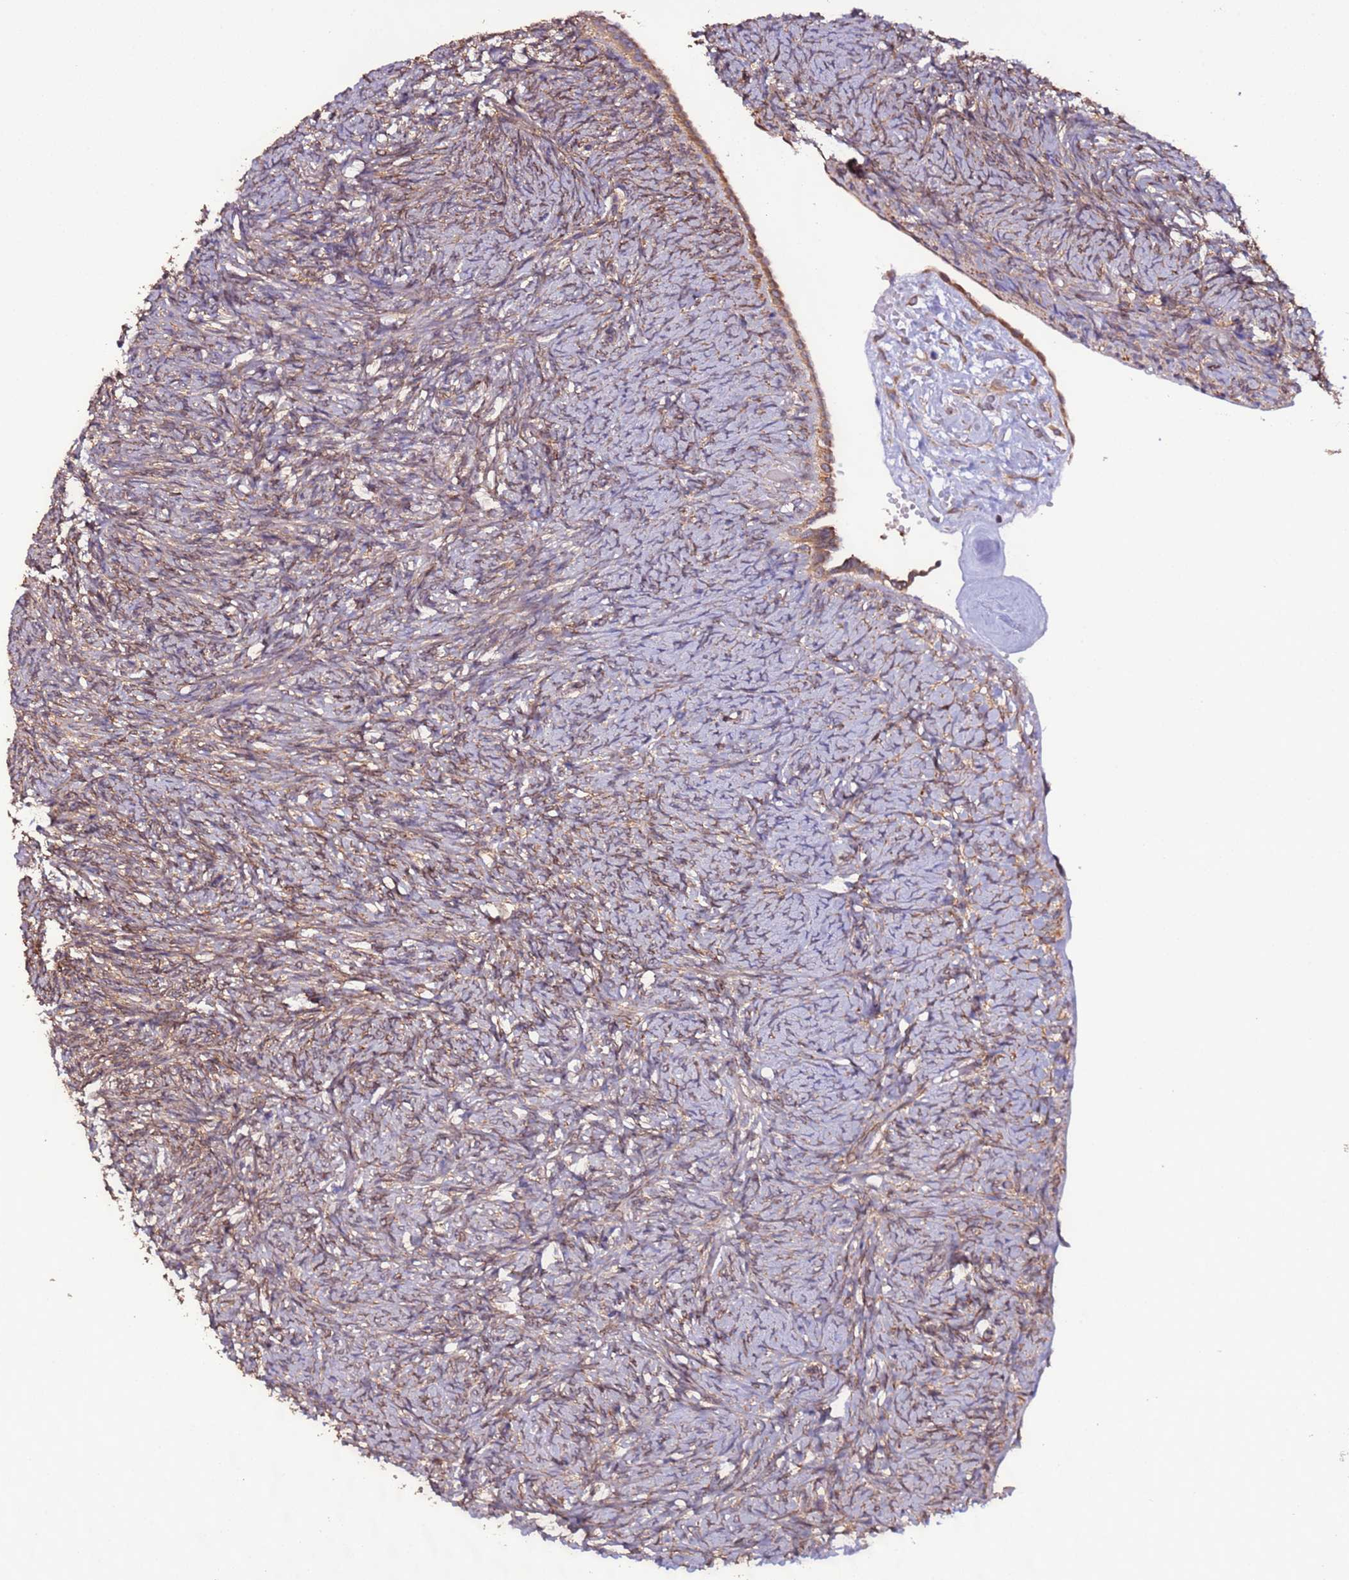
{"staining": {"intensity": "moderate", "quantity": "25%-75%", "location": "cytoplasmic/membranous"}, "tissue": "ovary", "cell_type": "Ovarian stroma cells", "image_type": "normal", "snomed": [{"axis": "morphology", "description": "Normal tissue, NOS"}, {"axis": "topography", "description": "Ovary"}], "caption": "Immunohistochemical staining of benign human ovary demonstrates moderate cytoplasmic/membranous protein expression in about 25%-75% of ovarian stroma cells. Using DAB (brown) and hematoxylin (blue) stains, captured at high magnification using brightfield microscopy.", "gene": "SLC41A3", "patient": {"sex": "female", "age": 41}}